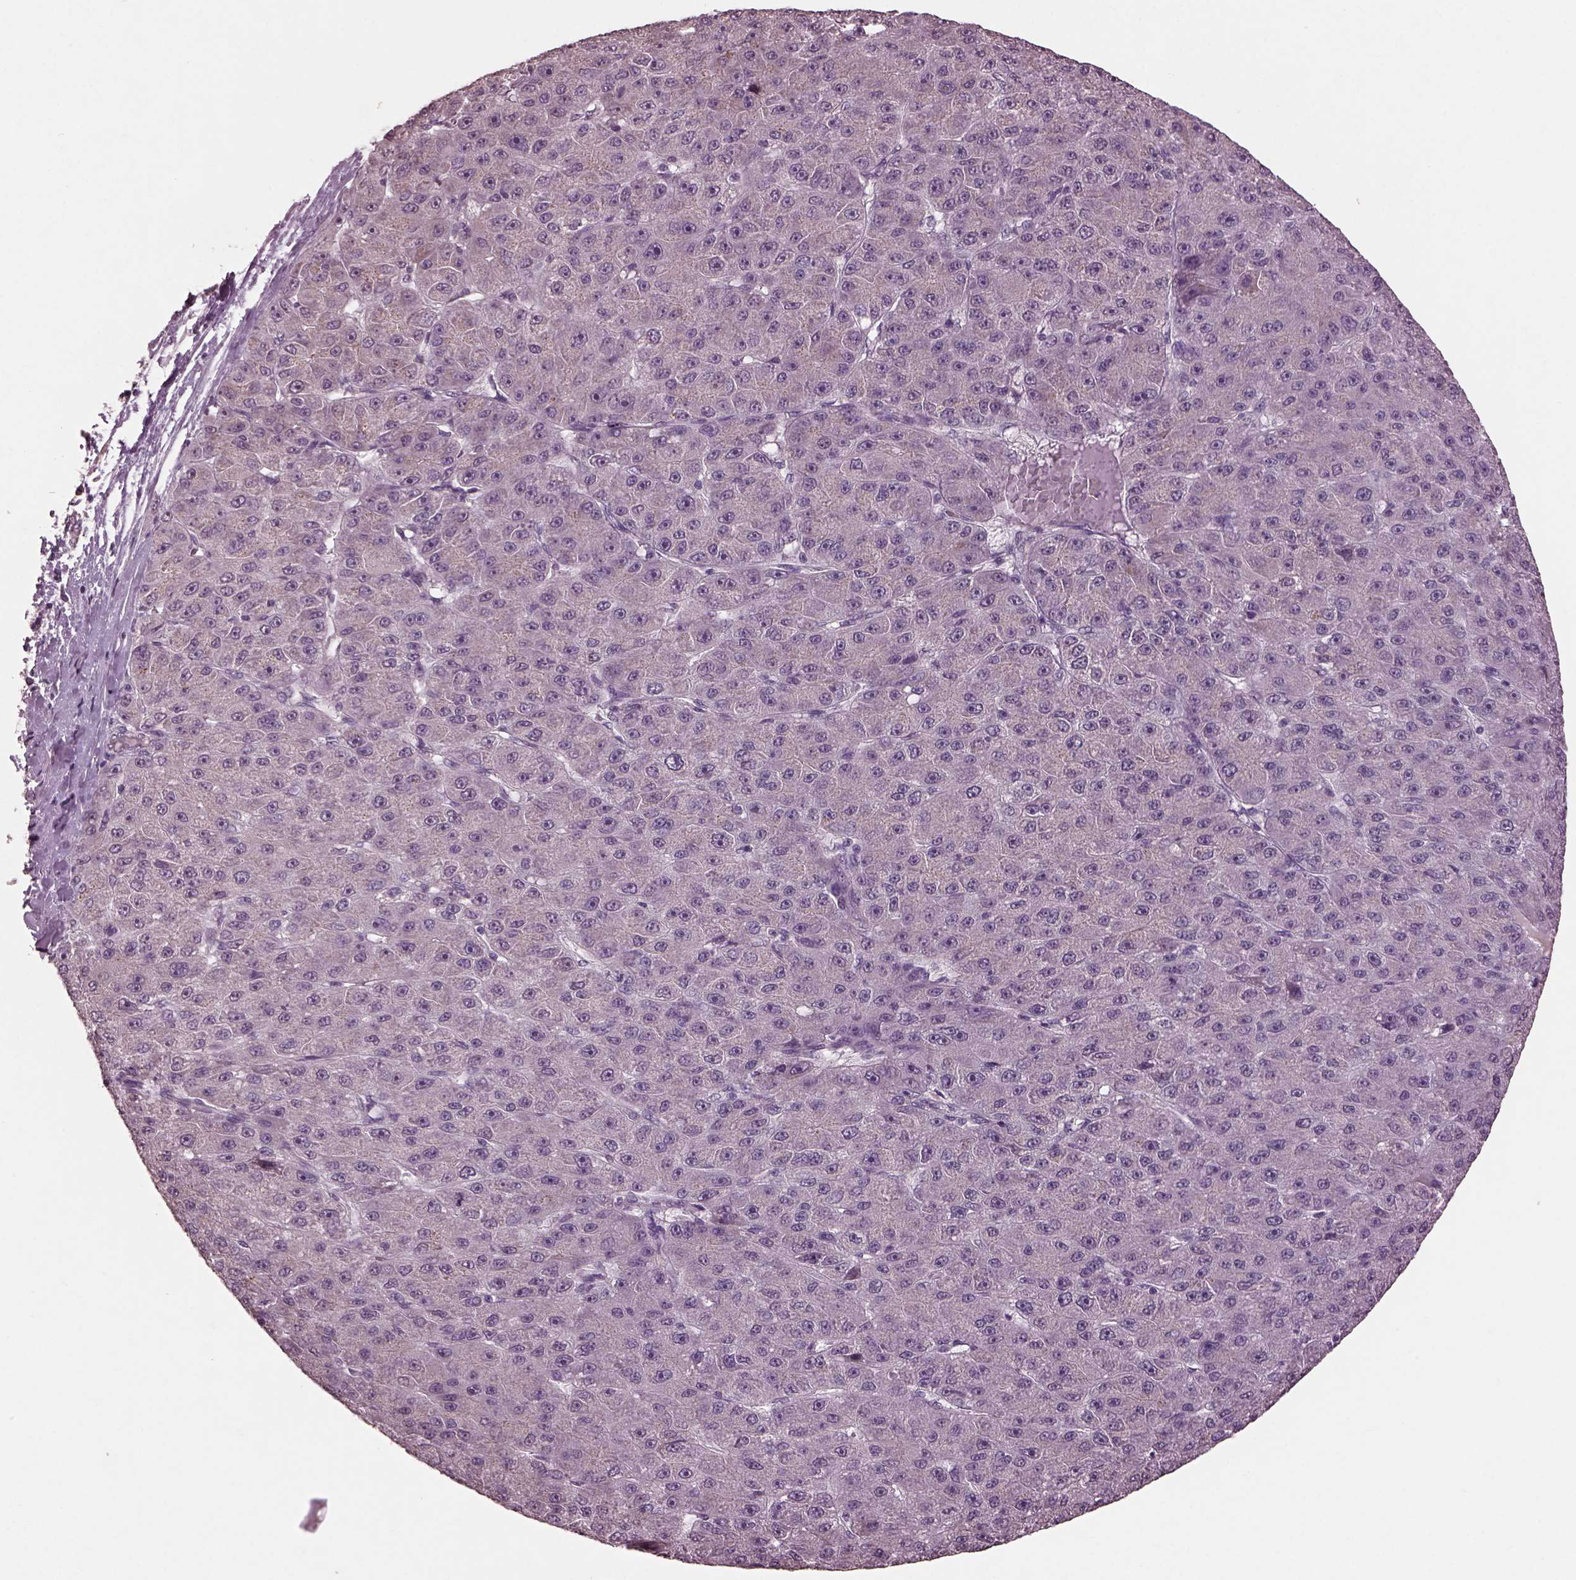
{"staining": {"intensity": "negative", "quantity": "none", "location": "none"}, "tissue": "liver cancer", "cell_type": "Tumor cells", "image_type": "cancer", "snomed": [{"axis": "morphology", "description": "Carcinoma, Hepatocellular, NOS"}, {"axis": "topography", "description": "Liver"}], "caption": "A high-resolution histopathology image shows immunohistochemistry (IHC) staining of hepatocellular carcinoma (liver), which demonstrates no significant staining in tumor cells.", "gene": "IL18RAP", "patient": {"sex": "male", "age": 67}}